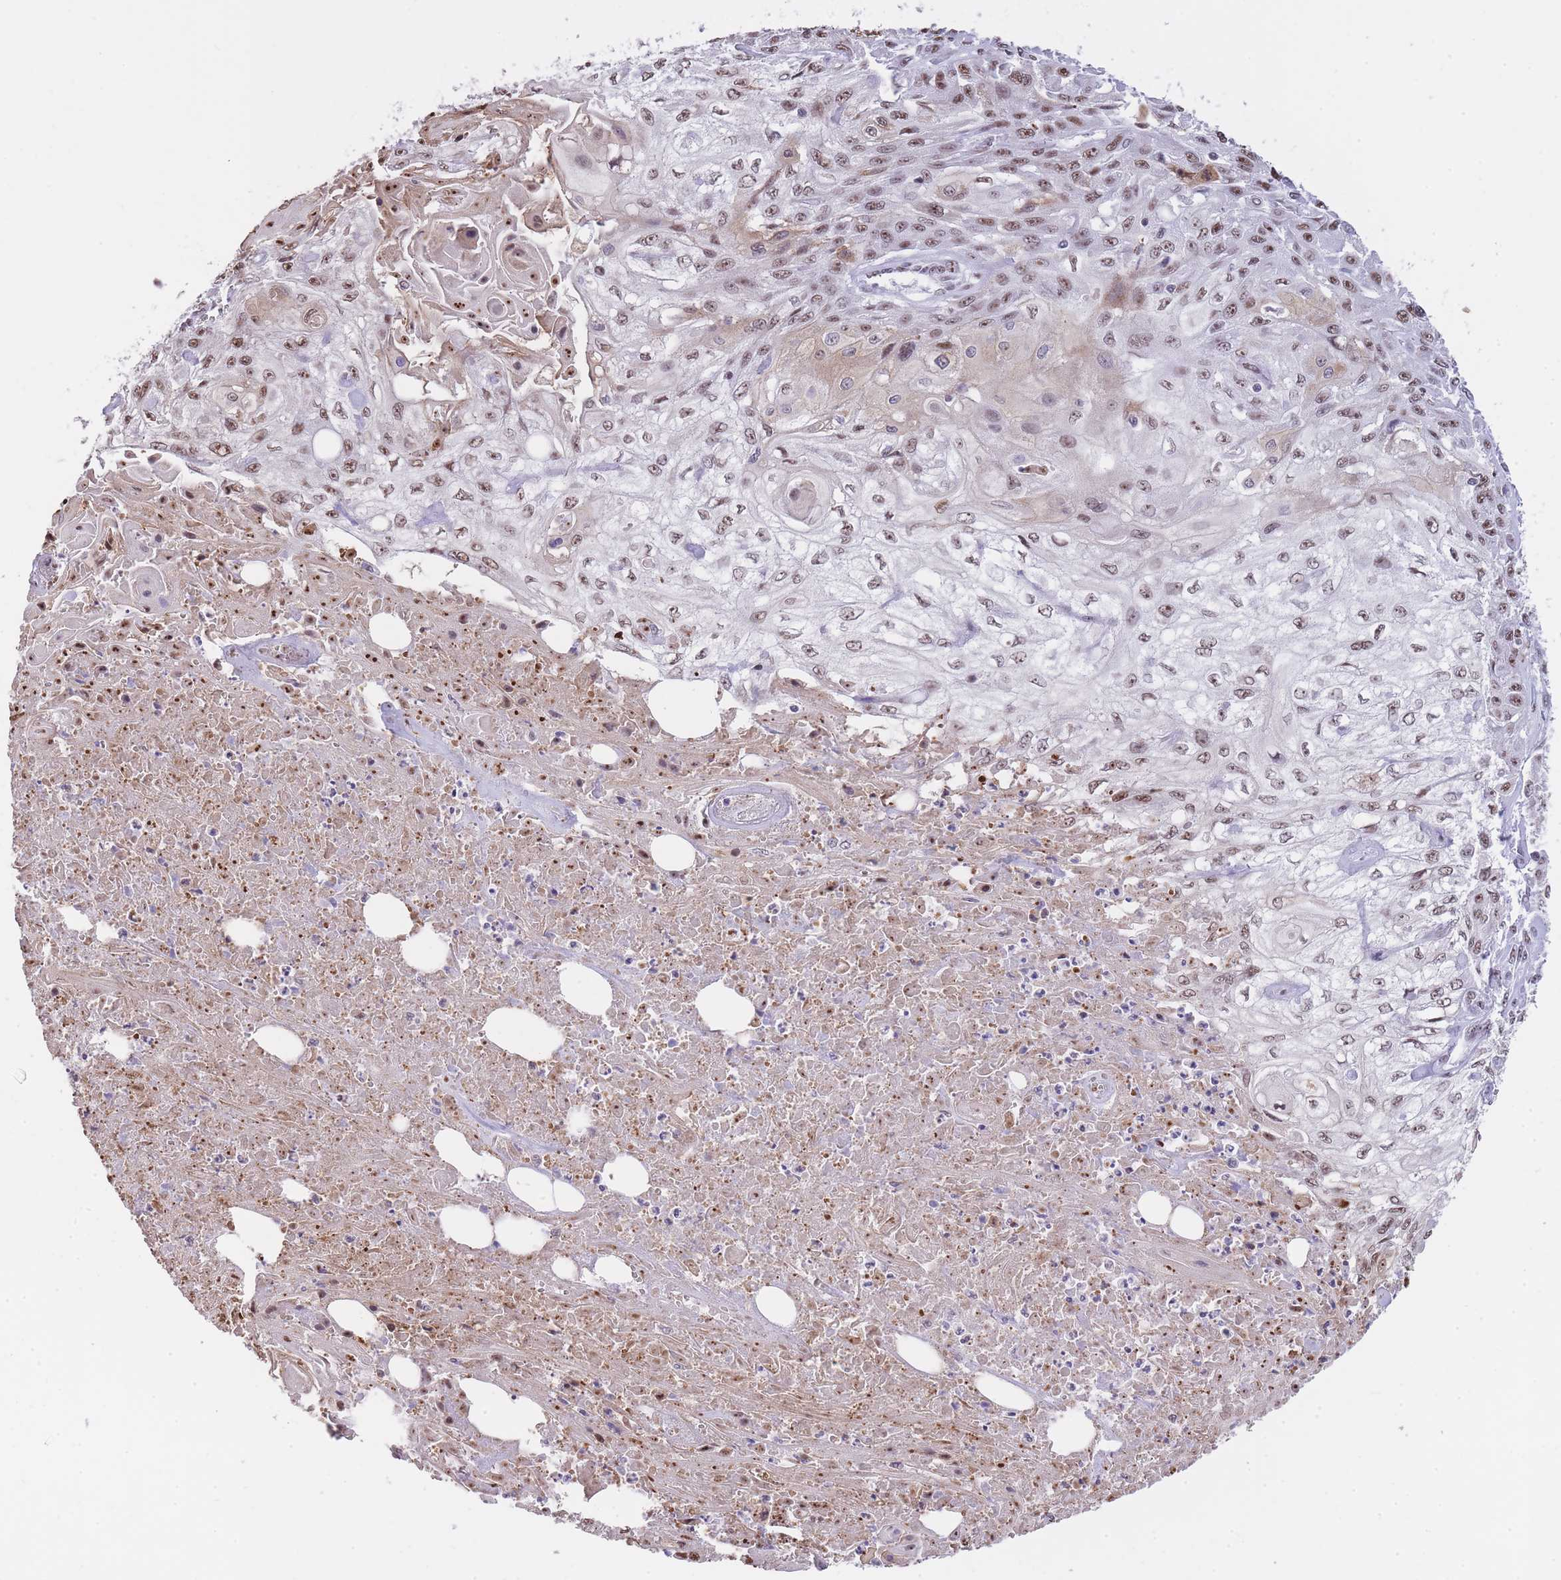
{"staining": {"intensity": "moderate", "quantity": "25%-75%", "location": "nuclear"}, "tissue": "skin cancer", "cell_type": "Tumor cells", "image_type": "cancer", "snomed": [{"axis": "morphology", "description": "Squamous cell carcinoma, NOS"}, {"axis": "morphology", "description": "Squamous cell carcinoma, metastatic, NOS"}, {"axis": "topography", "description": "Skin"}, {"axis": "topography", "description": "Lymph node"}], "caption": "Metastatic squamous cell carcinoma (skin) tissue reveals moderate nuclear expression in approximately 25%-75% of tumor cells, visualized by immunohistochemistry. (DAB IHC, brown staining for protein, blue staining for nuclei).", "gene": "EVC2", "patient": {"sex": "male", "age": 75}}